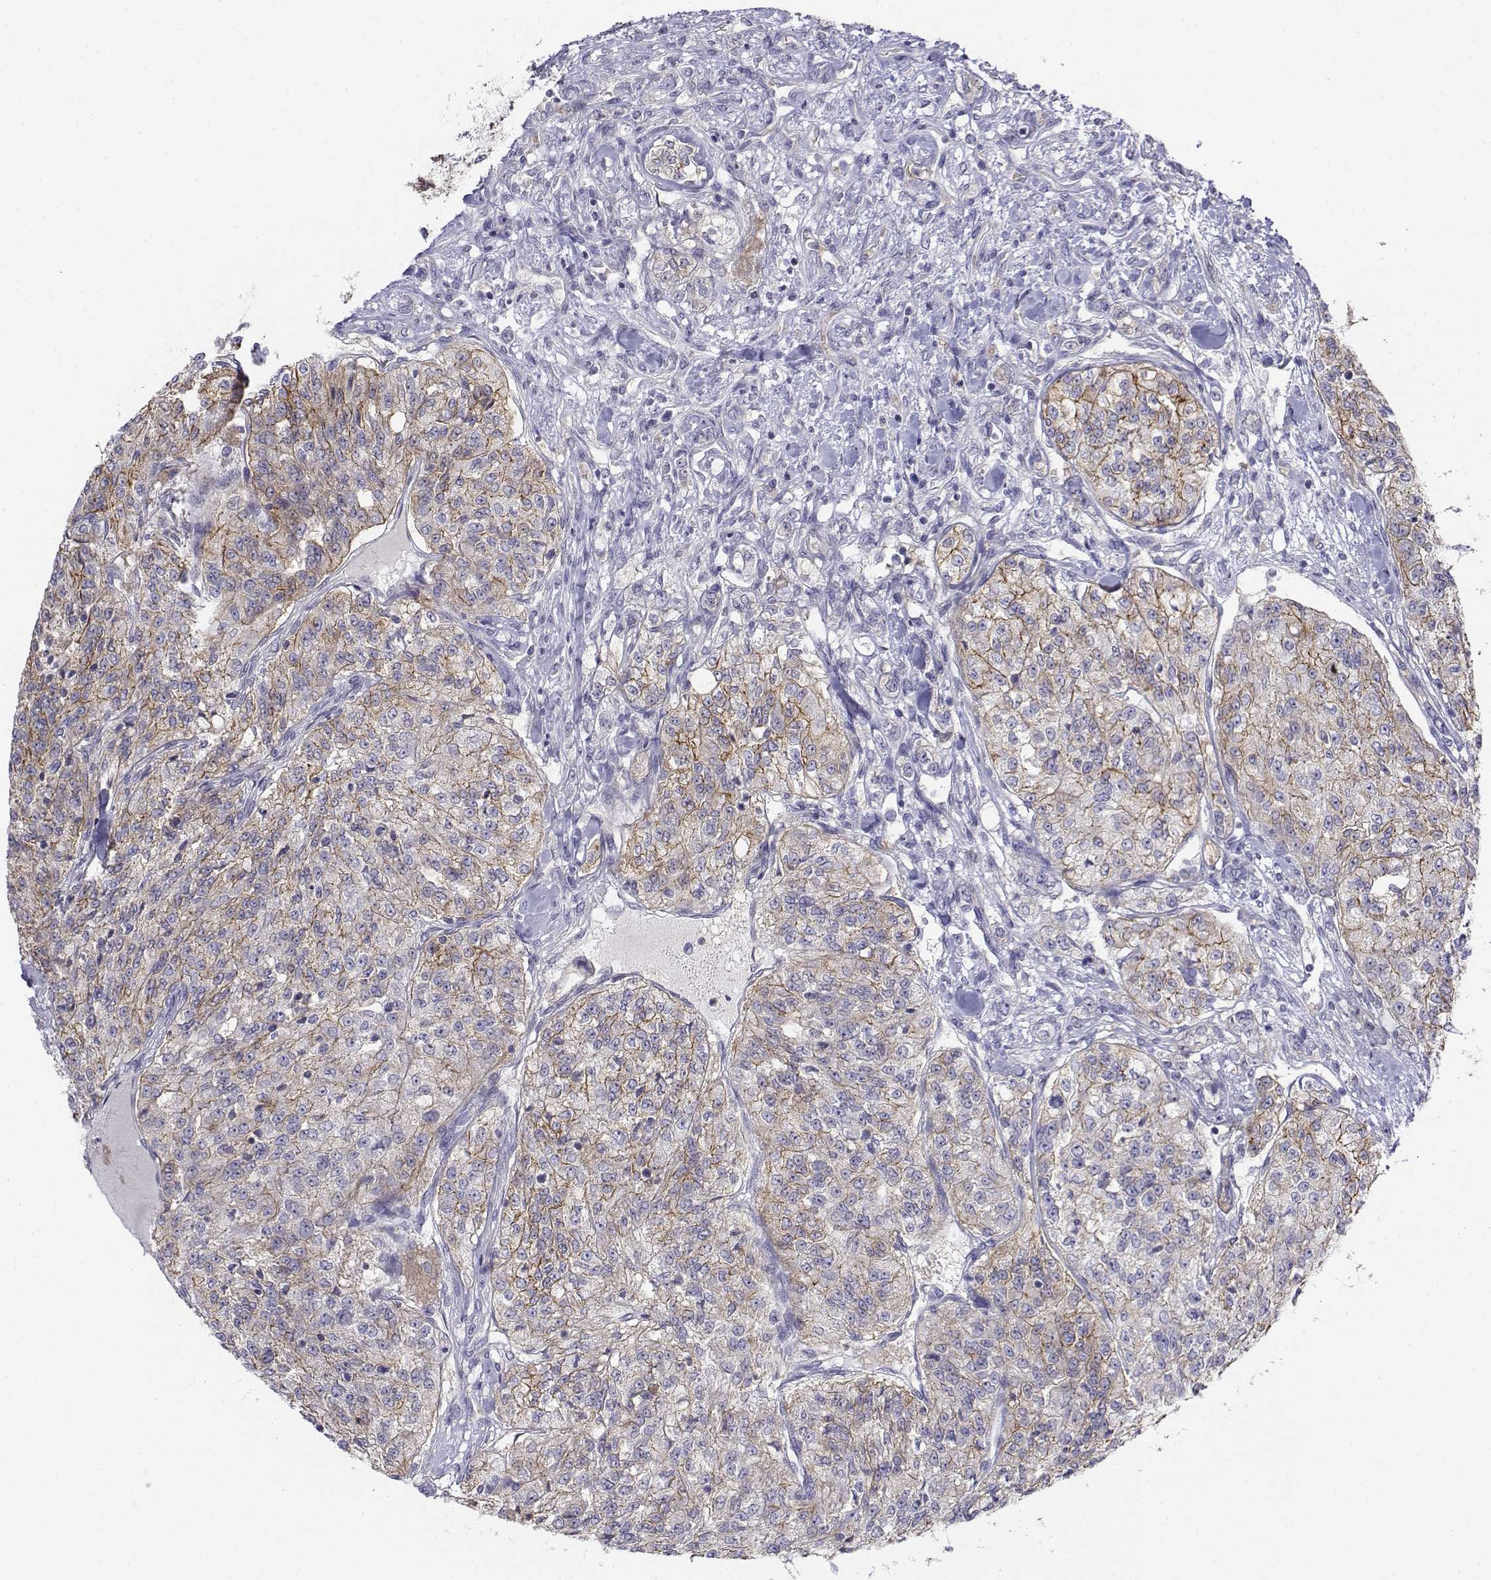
{"staining": {"intensity": "moderate", "quantity": "<25%", "location": "cytoplasmic/membranous"}, "tissue": "renal cancer", "cell_type": "Tumor cells", "image_type": "cancer", "snomed": [{"axis": "morphology", "description": "Adenocarcinoma, NOS"}, {"axis": "topography", "description": "Kidney"}], "caption": "Approximately <25% of tumor cells in renal cancer exhibit moderate cytoplasmic/membranous protein positivity as visualized by brown immunohistochemical staining.", "gene": "CADM1", "patient": {"sex": "female", "age": 63}}